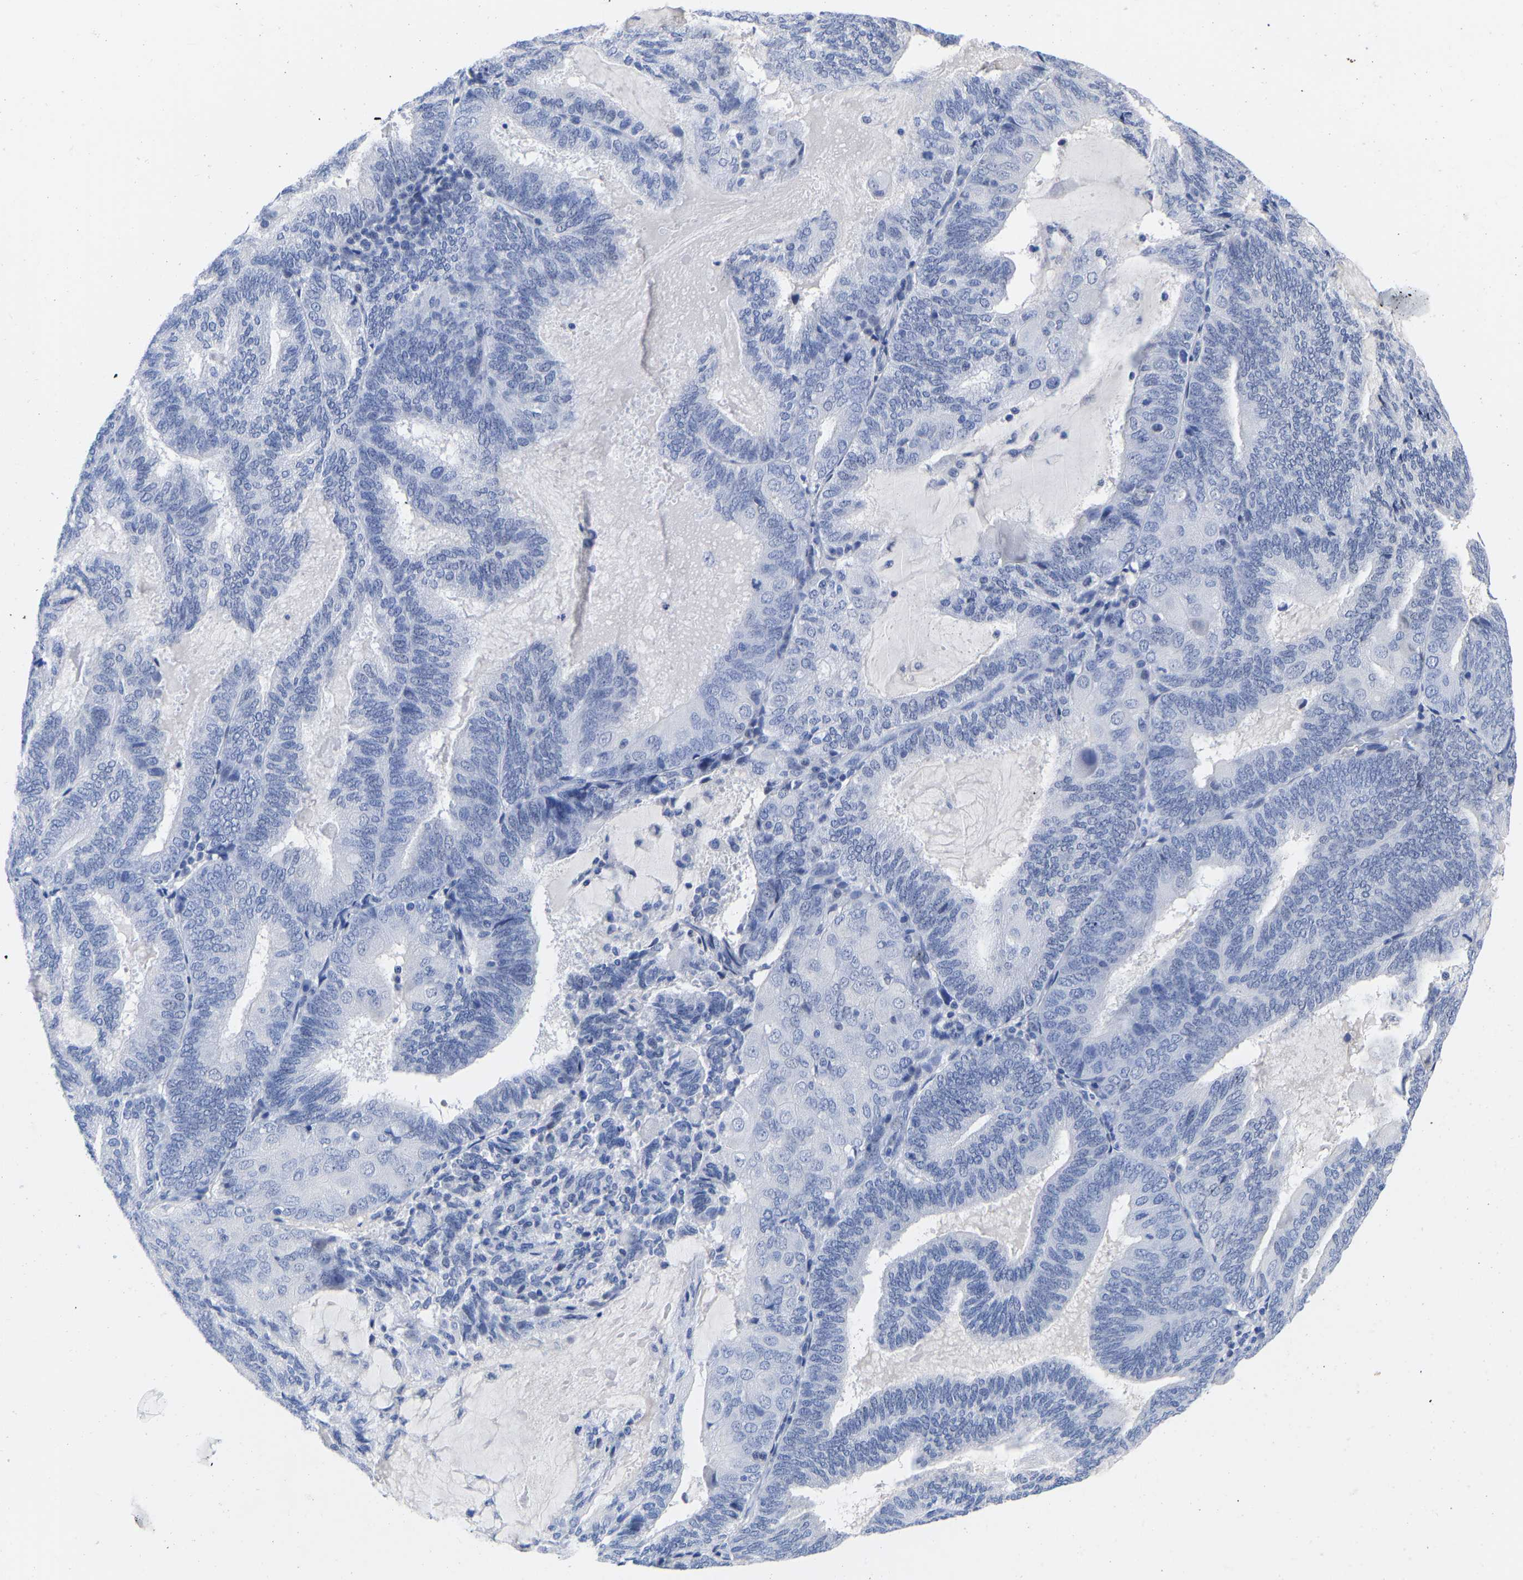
{"staining": {"intensity": "negative", "quantity": "none", "location": "none"}, "tissue": "endometrial cancer", "cell_type": "Tumor cells", "image_type": "cancer", "snomed": [{"axis": "morphology", "description": "Adenocarcinoma, NOS"}, {"axis": "topography", "description": "Endometrium"}], "caption": "High magnification brightfield microscopy of endometrial adenocarcinoma stained with DAB (brown) and counterstained with hematoxylin (blue): tumor cells show no significant positivity.", "gene": "GPA33", "patient": {"sex": "female", "age": 81}}